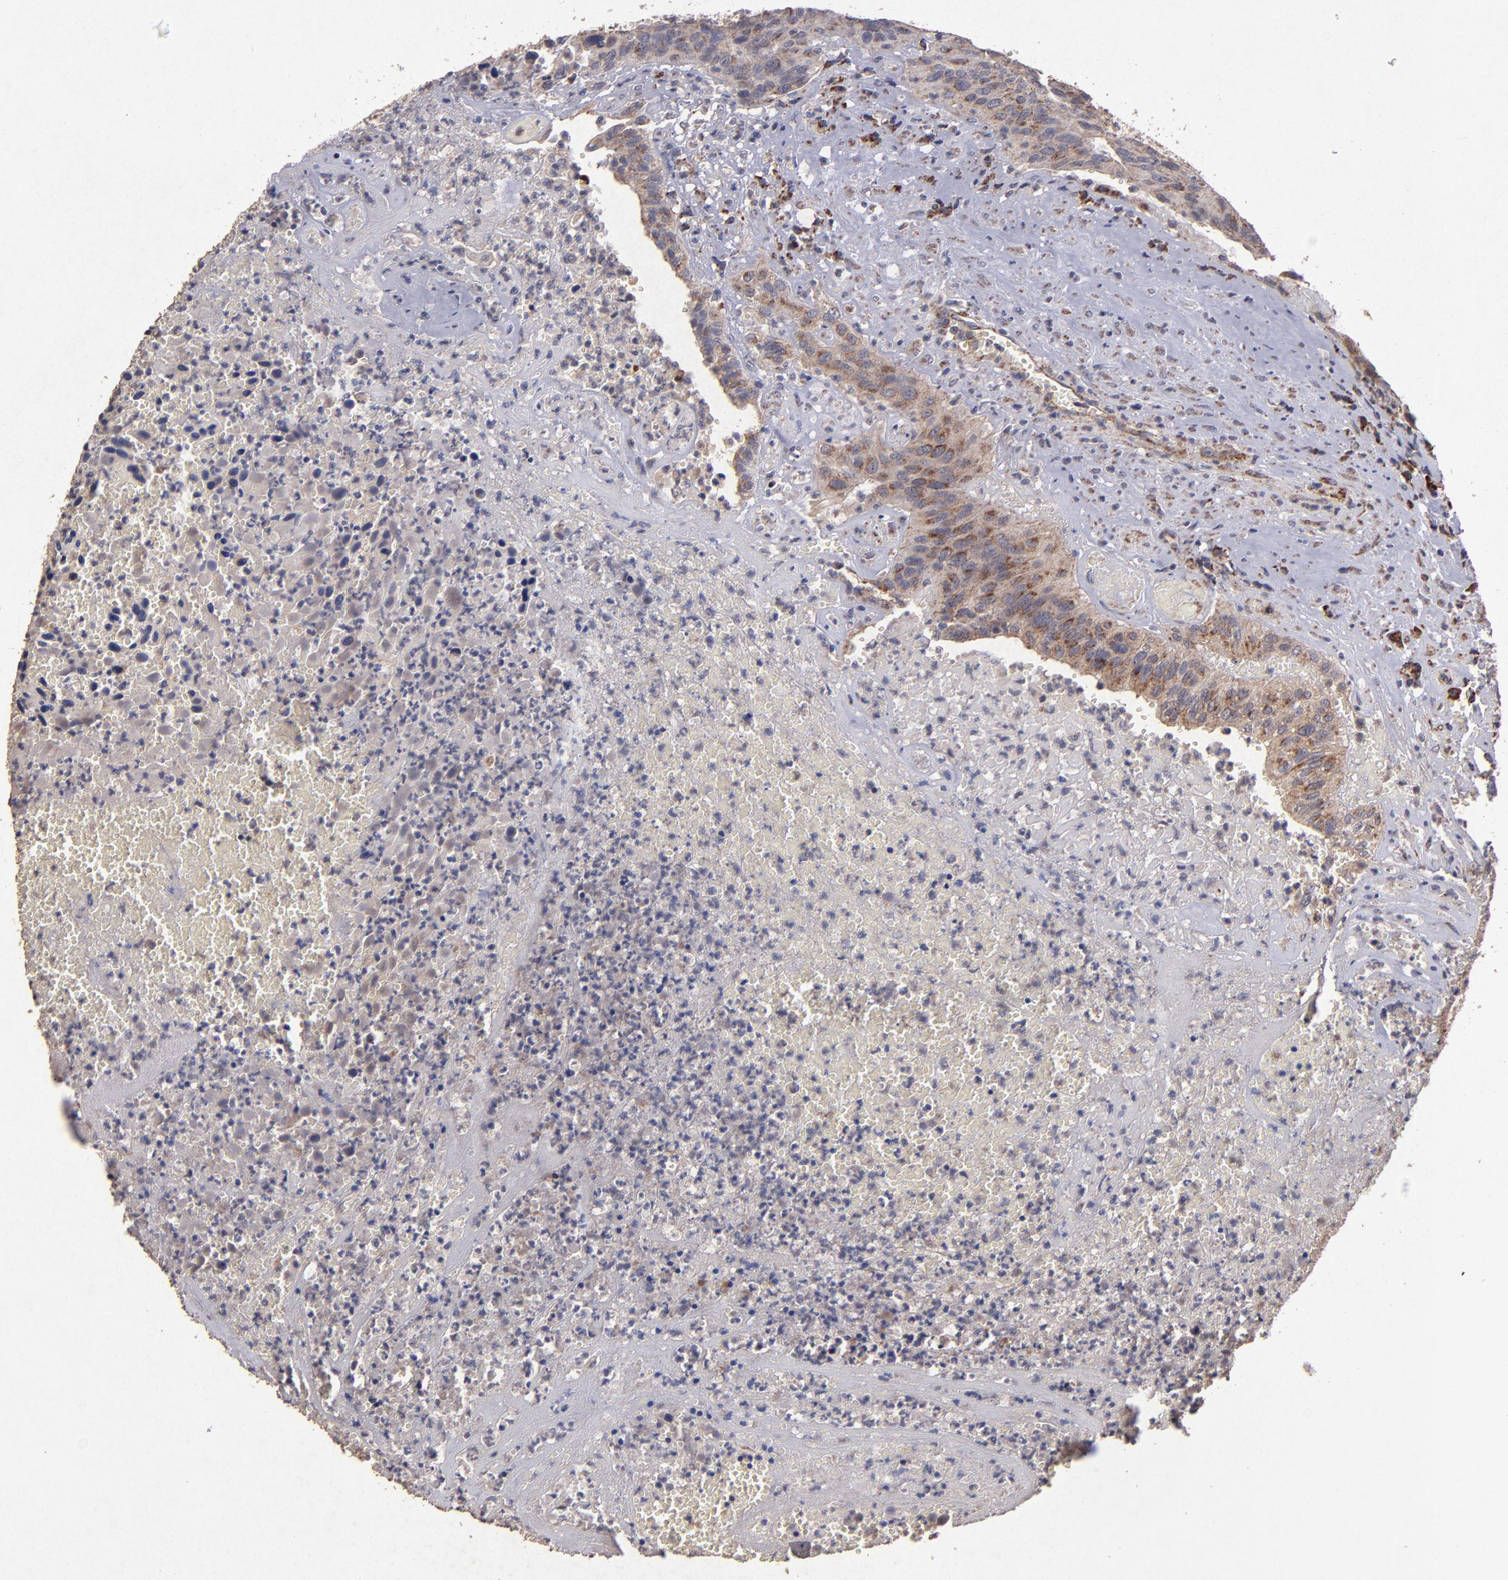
{"staining": {"intensity": "moderate", "quantity": ">75%", "location": "cytoplasmic/membranous"}, "tissue": "urothelial cancer", "cell_type": "Tumor cells", "image_type": "cancer", "snomed": [{"axis": "morphology", "description": "Urothelial carcinoma, High grade"}, {"axis": "topography", "description": "Urinary bladder"}], "caption": "Protein analysis of urothelial carcinoma (high-grade) tissue demonstrates moderate cytoplasmic/membranous positivity in approximately >75% of tumor cells.", "gene": "TIMM9", "patient": {"sex": "male", "age": 66}}